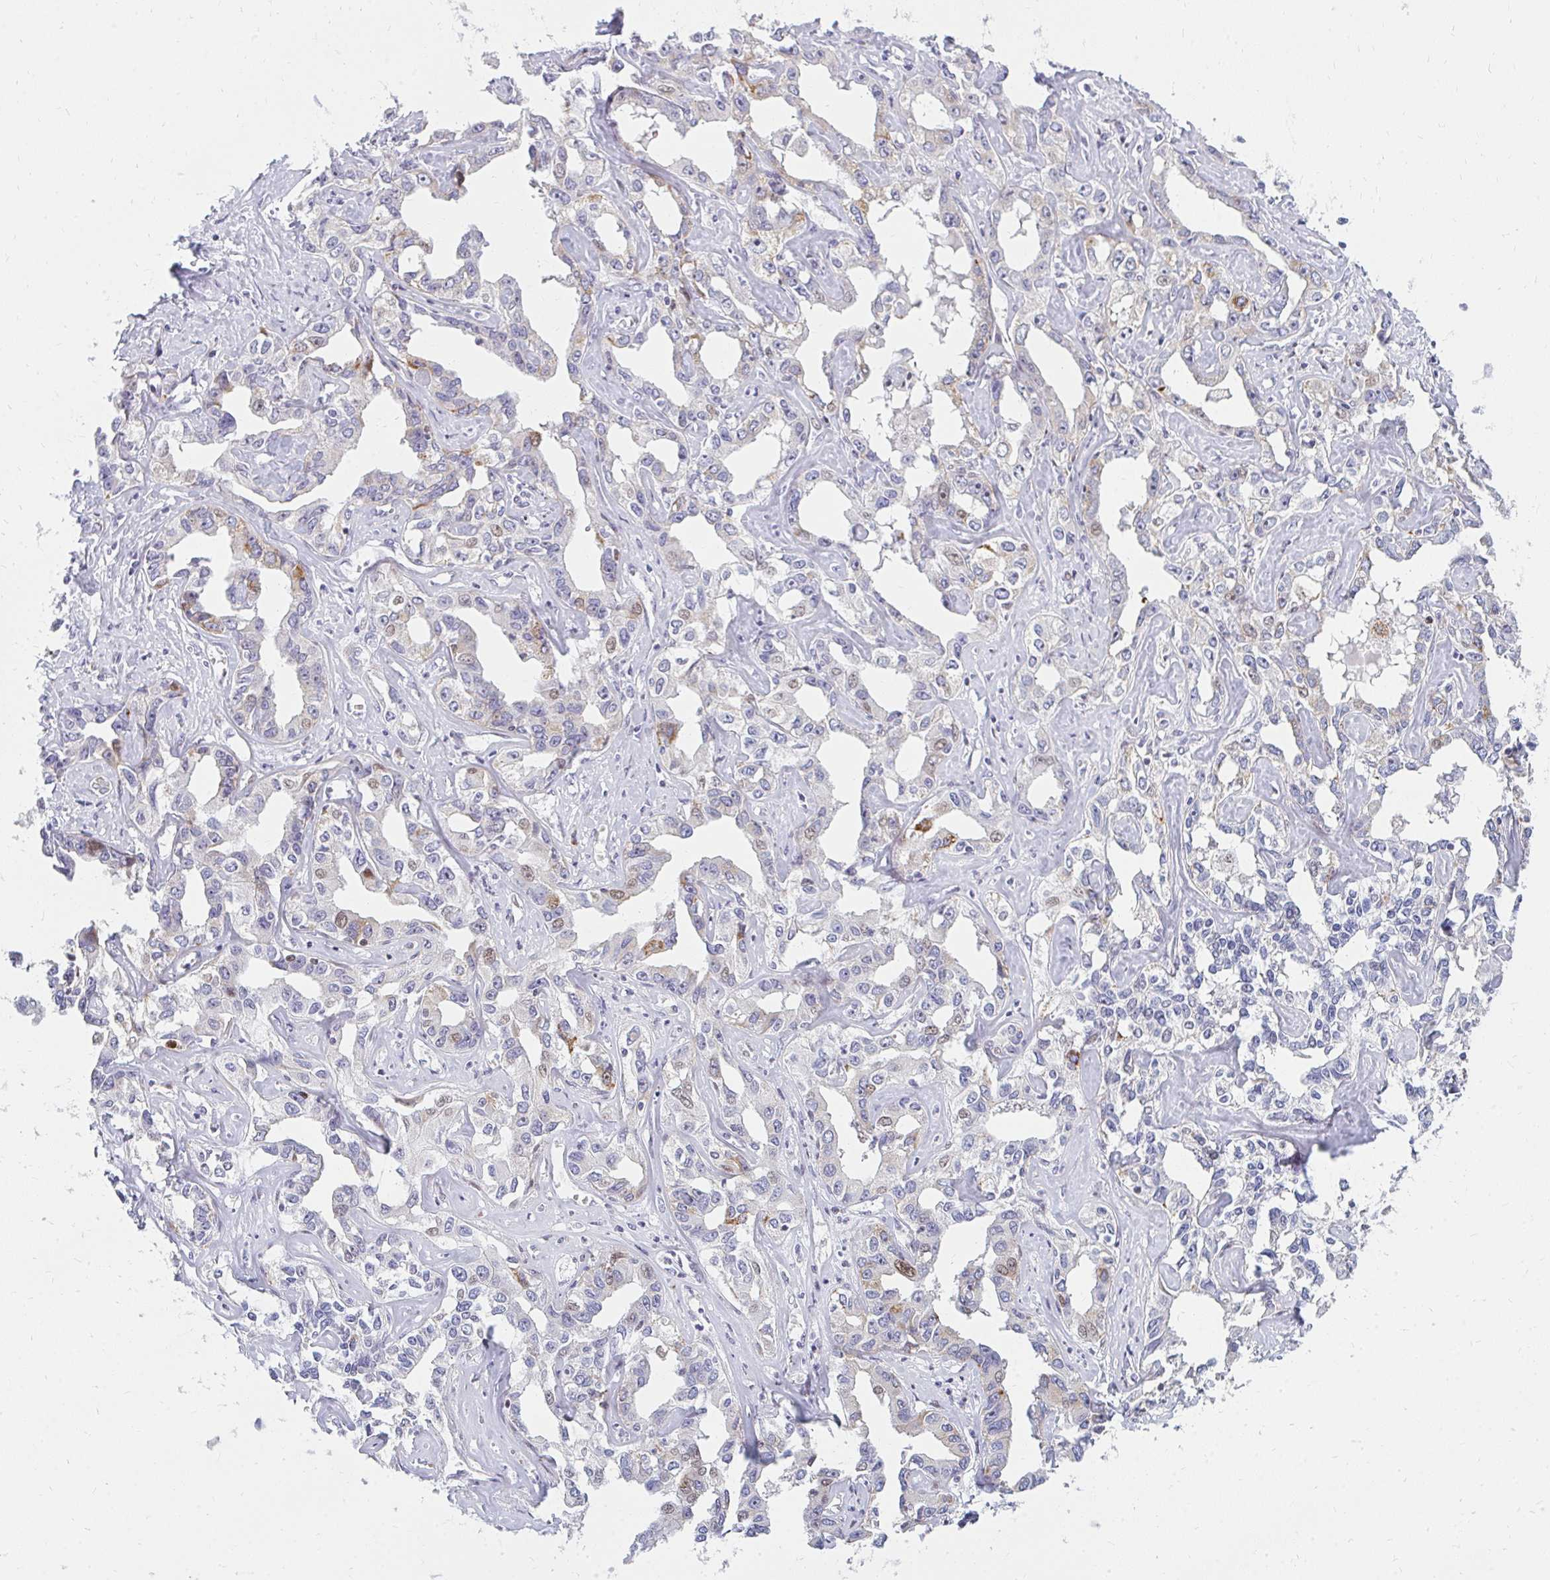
{"staining": {"intensity": "strong", "quantity": "<25%", "location": "cytoplasmic/membranous"}, "tissue": "liver cancer", "cell_type": "Tumor cells", "image_type": "cancer", "snomed": [{"axis": "morphology", "description": "Cholangiocarcinoma"}, {"axis": "topography", "description": "Liver"}], "caption": "This is an image of immunohistochemistry staining of liver cholangiocarcinoma, which shows strong expression in the cytoplasmic/membranous of tumor cells.", "gene": "PLA2G5", "patient": {"sex": "male", "age": 59}}